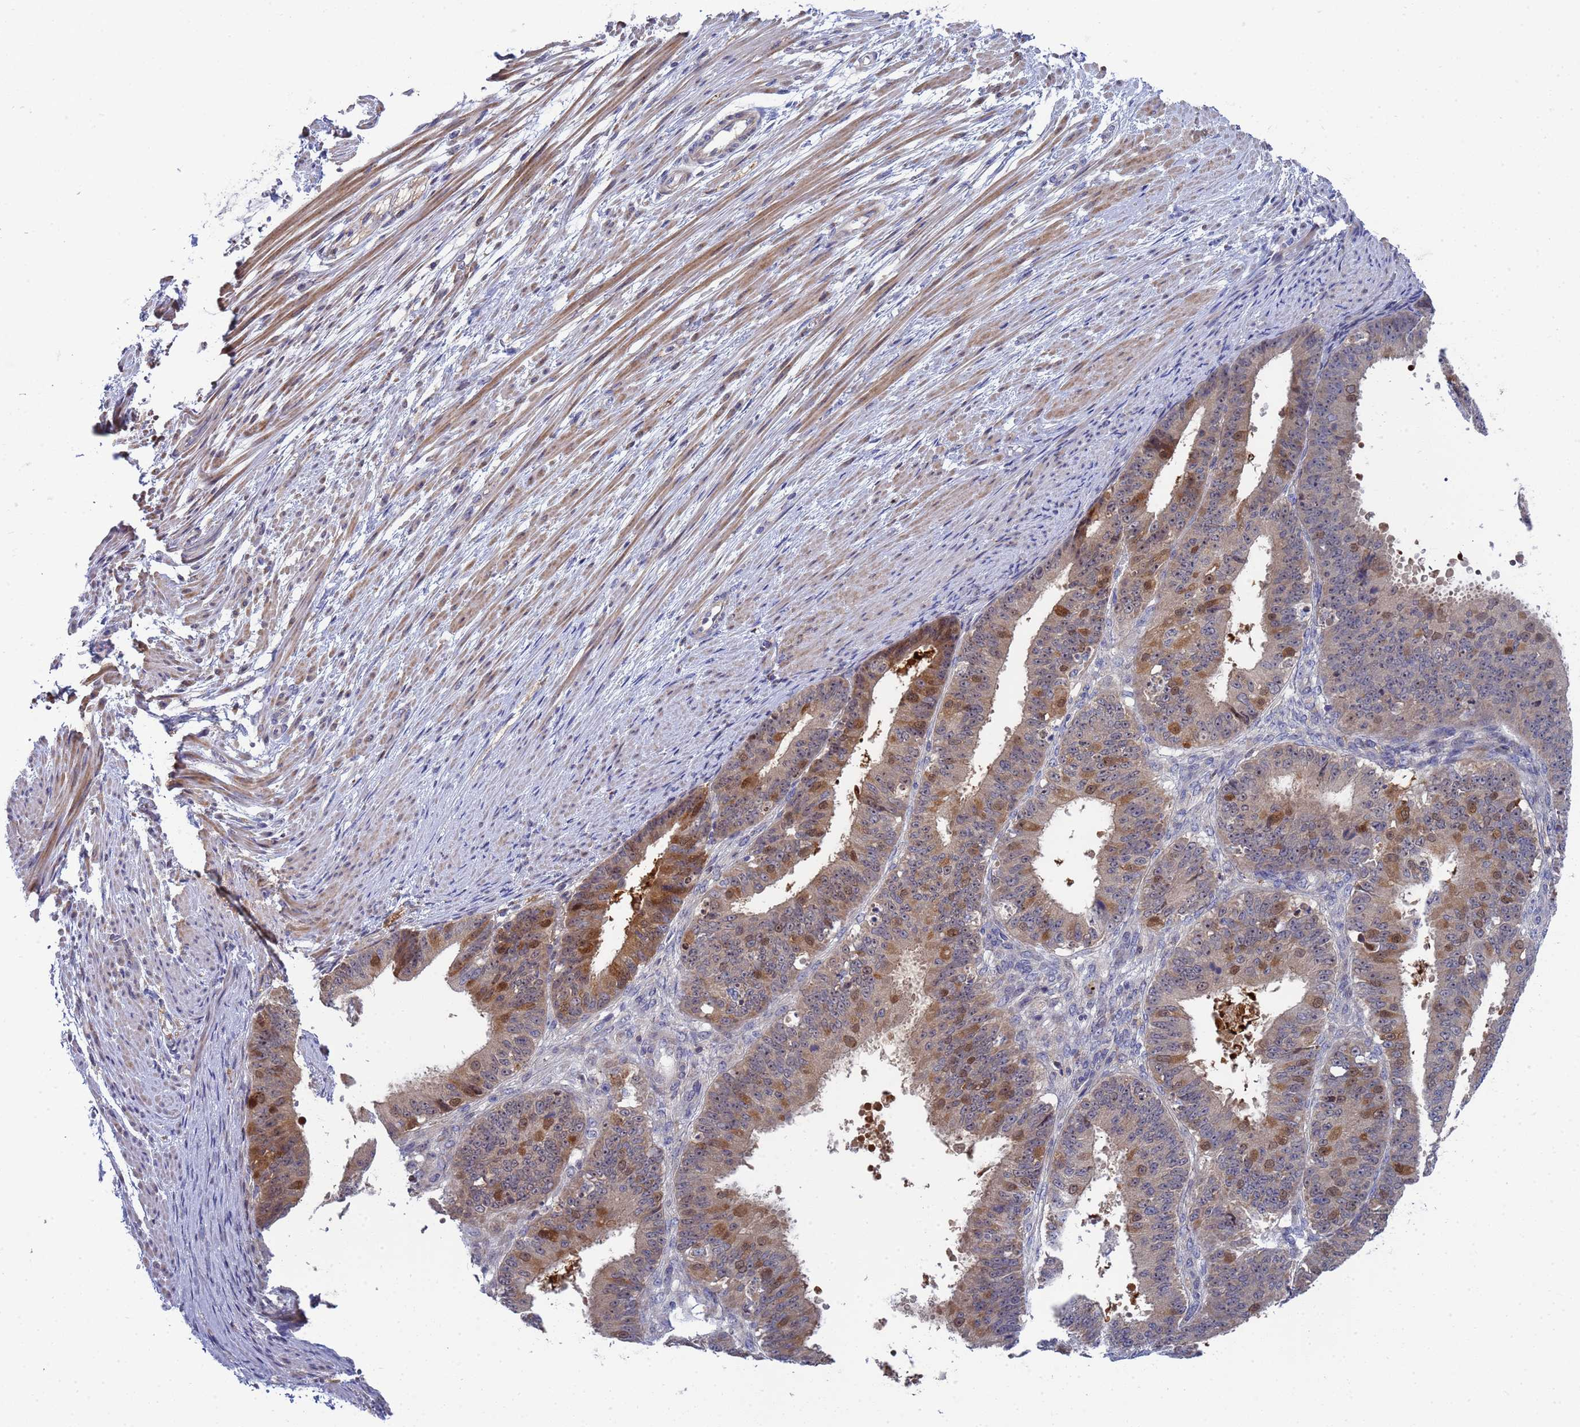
{"staining": {"intensity": "moderate", "quantity": "<25%", "location": "cytoplasmic/membranous,nuclear"}, "tissue": "ovarian cancer", "cell_type": "Tumor cells", "image_type": "cancer", "snomed": [{"axis": "morphology", "description": "Carcinoma, endometroid"}, {"axis": "topography", "description": "Appendix"}, {"axis": "topography", "description": "Ovary"}], "caption": "About <25% of tumor cells in ovarian endometroid carcinoma exhibit moderate cytoplasmic/membranous and nuclear protein staining as visualized by brown immunohistochemical staining.", "gene": "ENOSF1", "patient": {"sex": "female", "age": 42}}